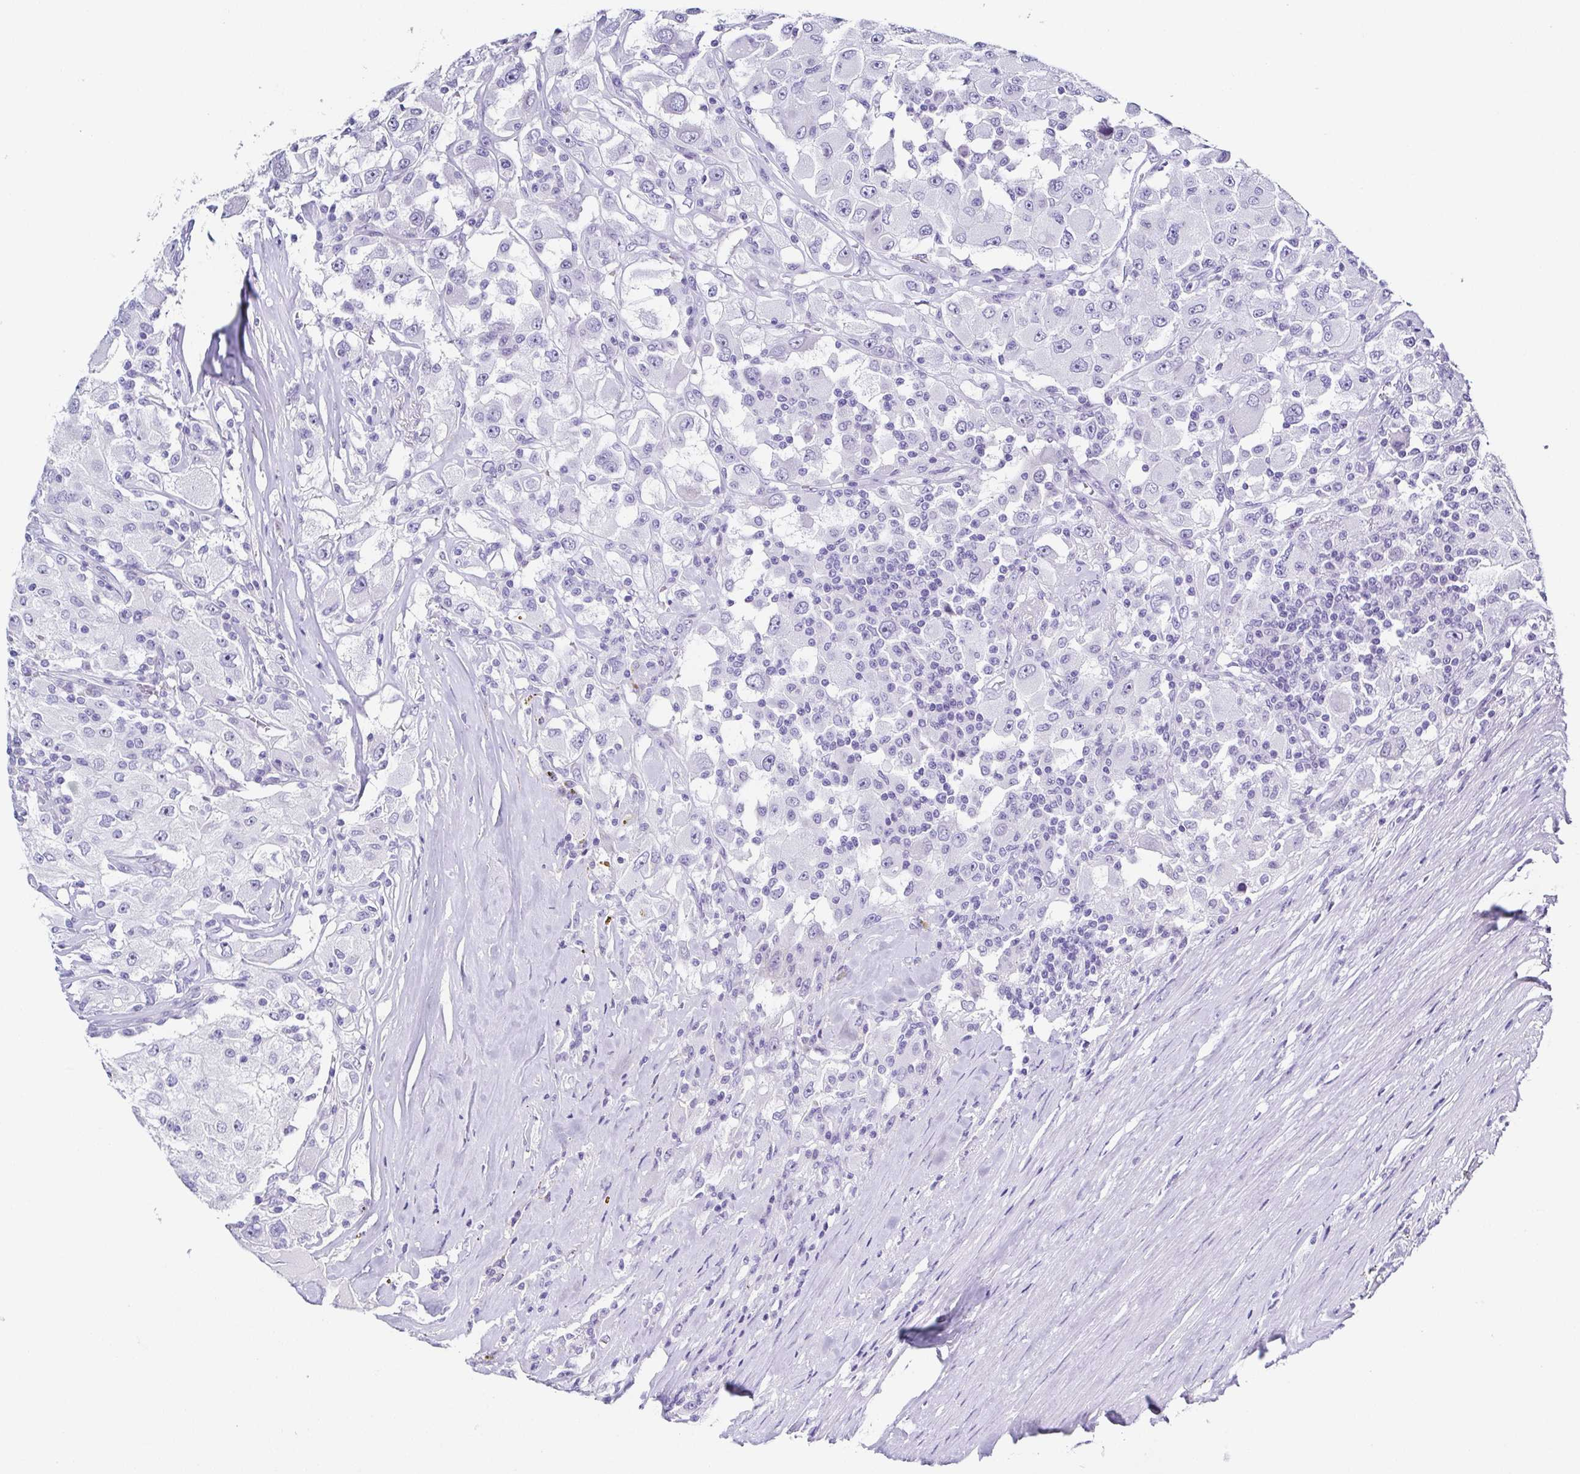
{"staining": {"intensity": "negative", "quantity": "none", "location": "none"}, "tissue": "renal cancer", "cell_type": "Tumor cells", "image_type": "cancer", "snomed": [{"axis": "morphology", "description": "Adenocarcinoma, NOS"}, {"axis": "topography", "description": "Kidney"}], "caption": "Histopathology image shows no protein staining in tumor cells of adenocarcinoma (renal) tissue. (DAB (3,3'-diaminobenzidine) immunohistochemistry visualized using brightfield microscopy, high magnification).", "gene": "TNNT2", "patient": {"sex": "female", "age": 67}}